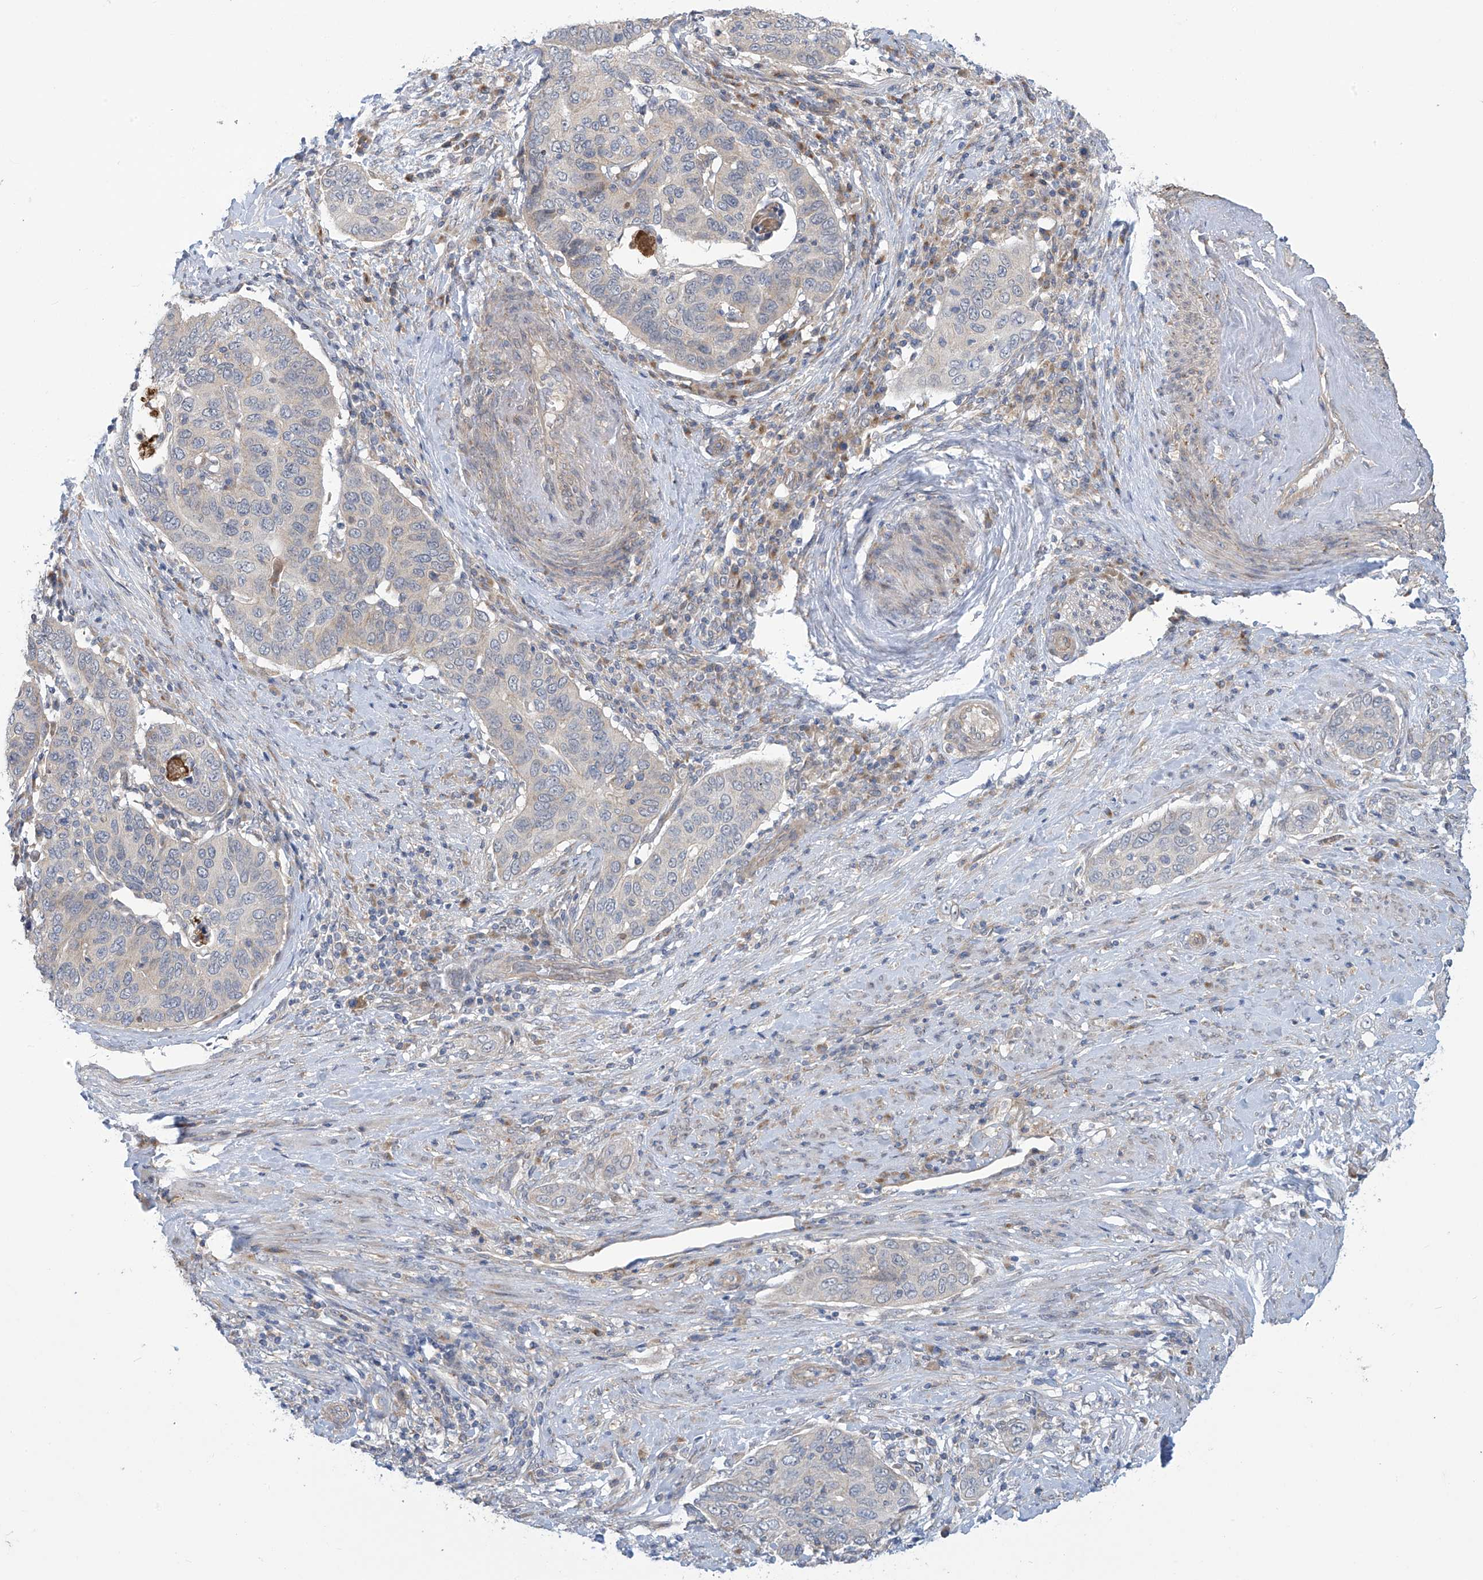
{"staining": {"intensity": "negative", "quantity": "none", "location": "none"}, "tissue": "cervical cancer", "cell_type": "Tumor cells", "image_type": "cancer", "snomed": [{"axis": "morphology", "description": "Squamous cell carcinoma, NOS"}, {"axis": "topography", "description": "Cervix"}], "caption": "A photomicrograph of cervical cancer (squamous cell carcinoma) stained for a protein reveals no brown staining in tumor cells.", "gene": "ADAT2", "patient": {"sex": "female", "age": 60}}